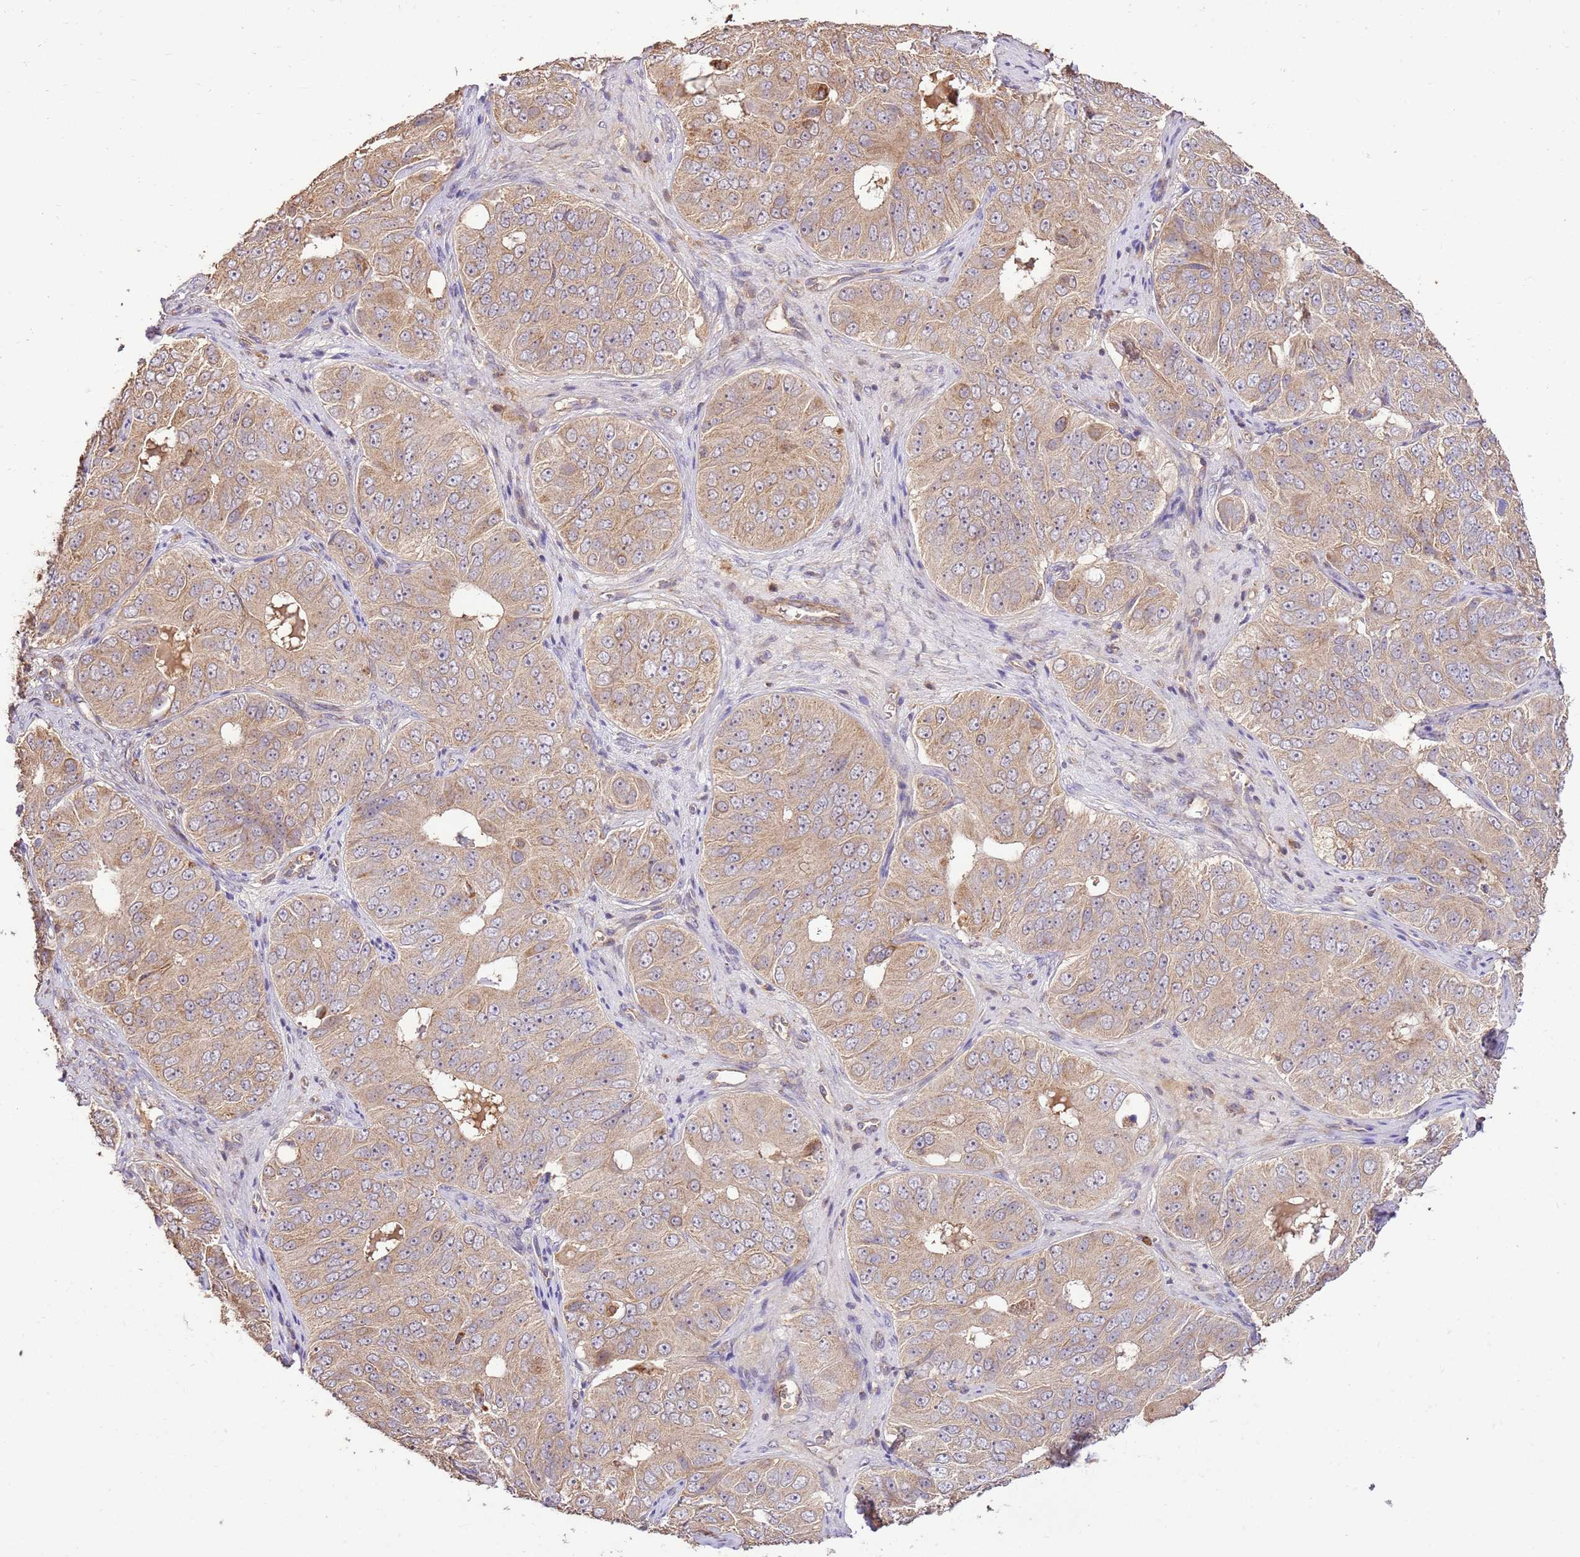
{"staining": {"intensity": "weak", "quantity": ">75%", "location": "cytoplasmic/membranous"}, "tissue": "ovarian cancer", "cell_type": "Tumor cells", "image_type": "cancer", "snomed": [{"axis": "morphology", "description": "Carcinoma, endometroid"}, {"axis": "topography", "description": "Ovary"}], "caption": "Immunohistochemistry image of neoplastic tissue: human ovarian cancer stained using IHC displays low levels of weak protein expression localized specifically in the cytoplasmic/membranous of tumor cells, appearing as a cytoplasmic/membranous brown color.", "gene": "LRRC28", "patient": {"sex": "female", "age": 51}}